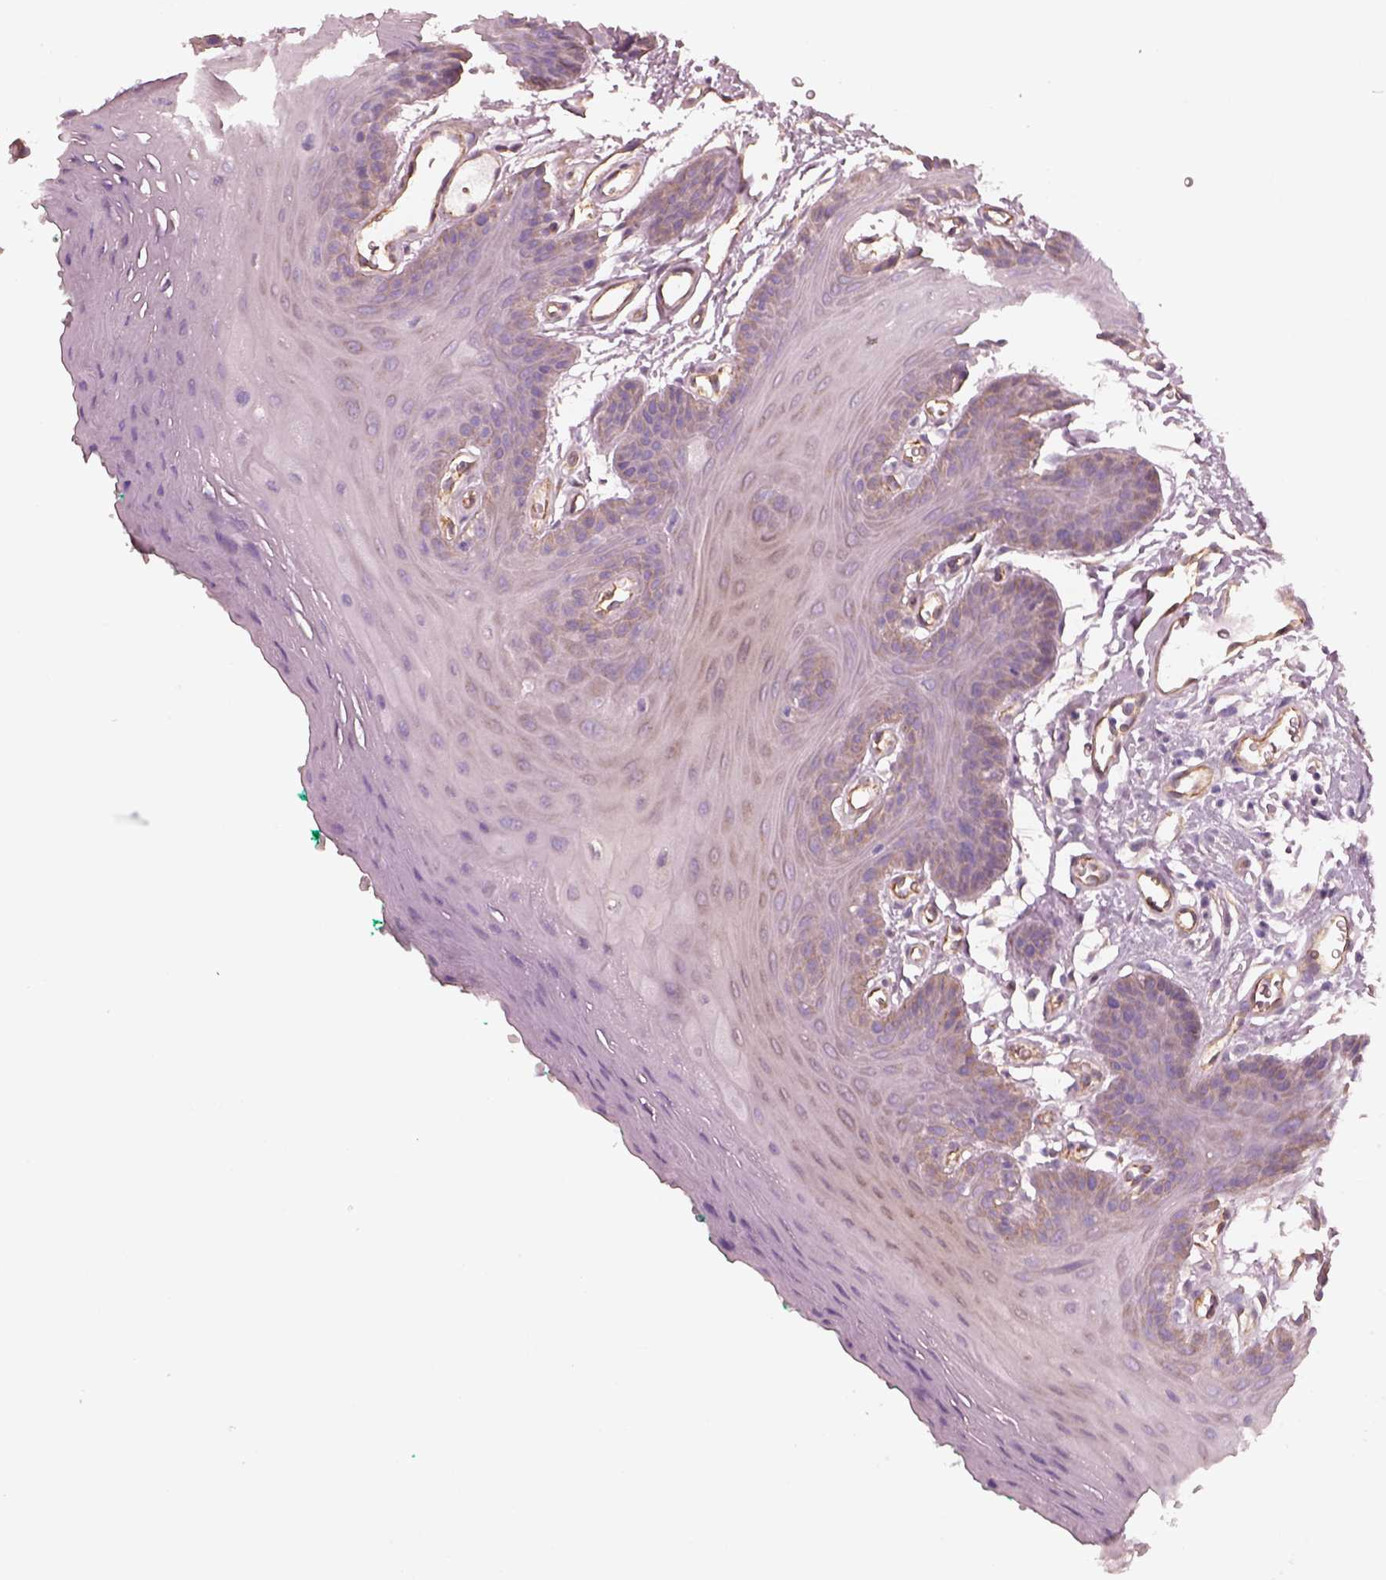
{"staining": {"intensity": "weak", "quantity": "<25%", "location": "cytoplasmic/membranous"}, "tissue": "oral mucosa", "cell_type": "Squamous epithelial cells", "image_type": "normal", "snomed": [{"axis": "morphology", "description": "Normal tissue, NOS"}, {"axis": "morphology", "description": "Squamous cell carcinoma, NOS"}, {"axis": "topography", "description": "Oral tissue"}, {"axis": "topography", "description": "Head-Neck"}], "caption": "Immunohistochemical staining of unremarkable oral mucosa reveals no significant positivity in squamous epithelial cells.", "gene": "CRYM", "patient": {"sex": "female", "age": 50}}